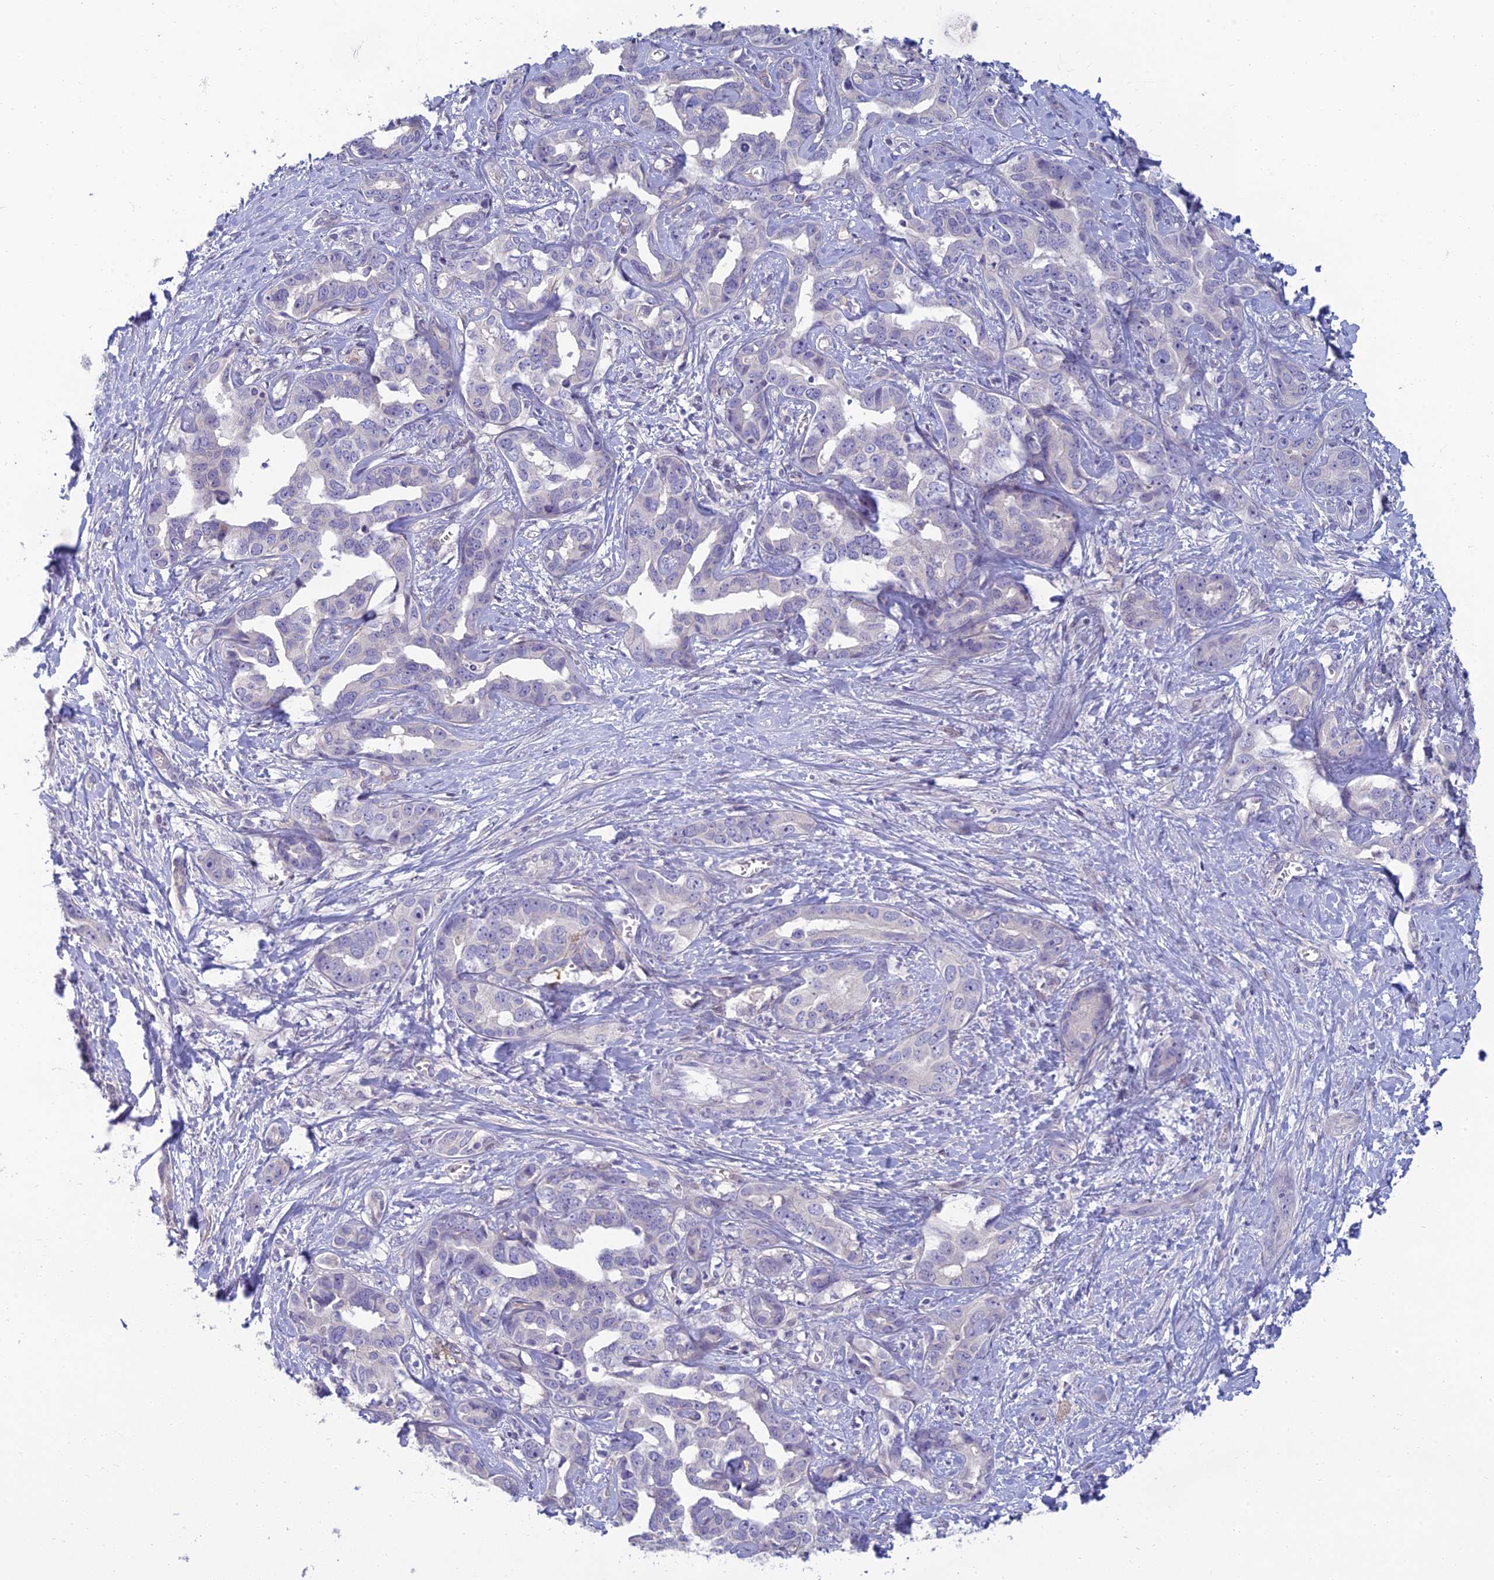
{"staining": {"intensity": "negative", "quantity": "none", "location": "none"}, "tissue": "liver cancer", "cell_type": "Tumor cells", "image_type": "cancer", "snomed": [{"axis": "morphology", "description": "Cholangiocarcinoma"}, {"axis": "topography", "description": "Liver"}], "caption": "This is an immunohistochemistry (IHC) histopathology image of human liver cancer. There is no staining in tumor cells.", "gene": "NEURL1", "patient": {"sex": "male", "age": 59}}